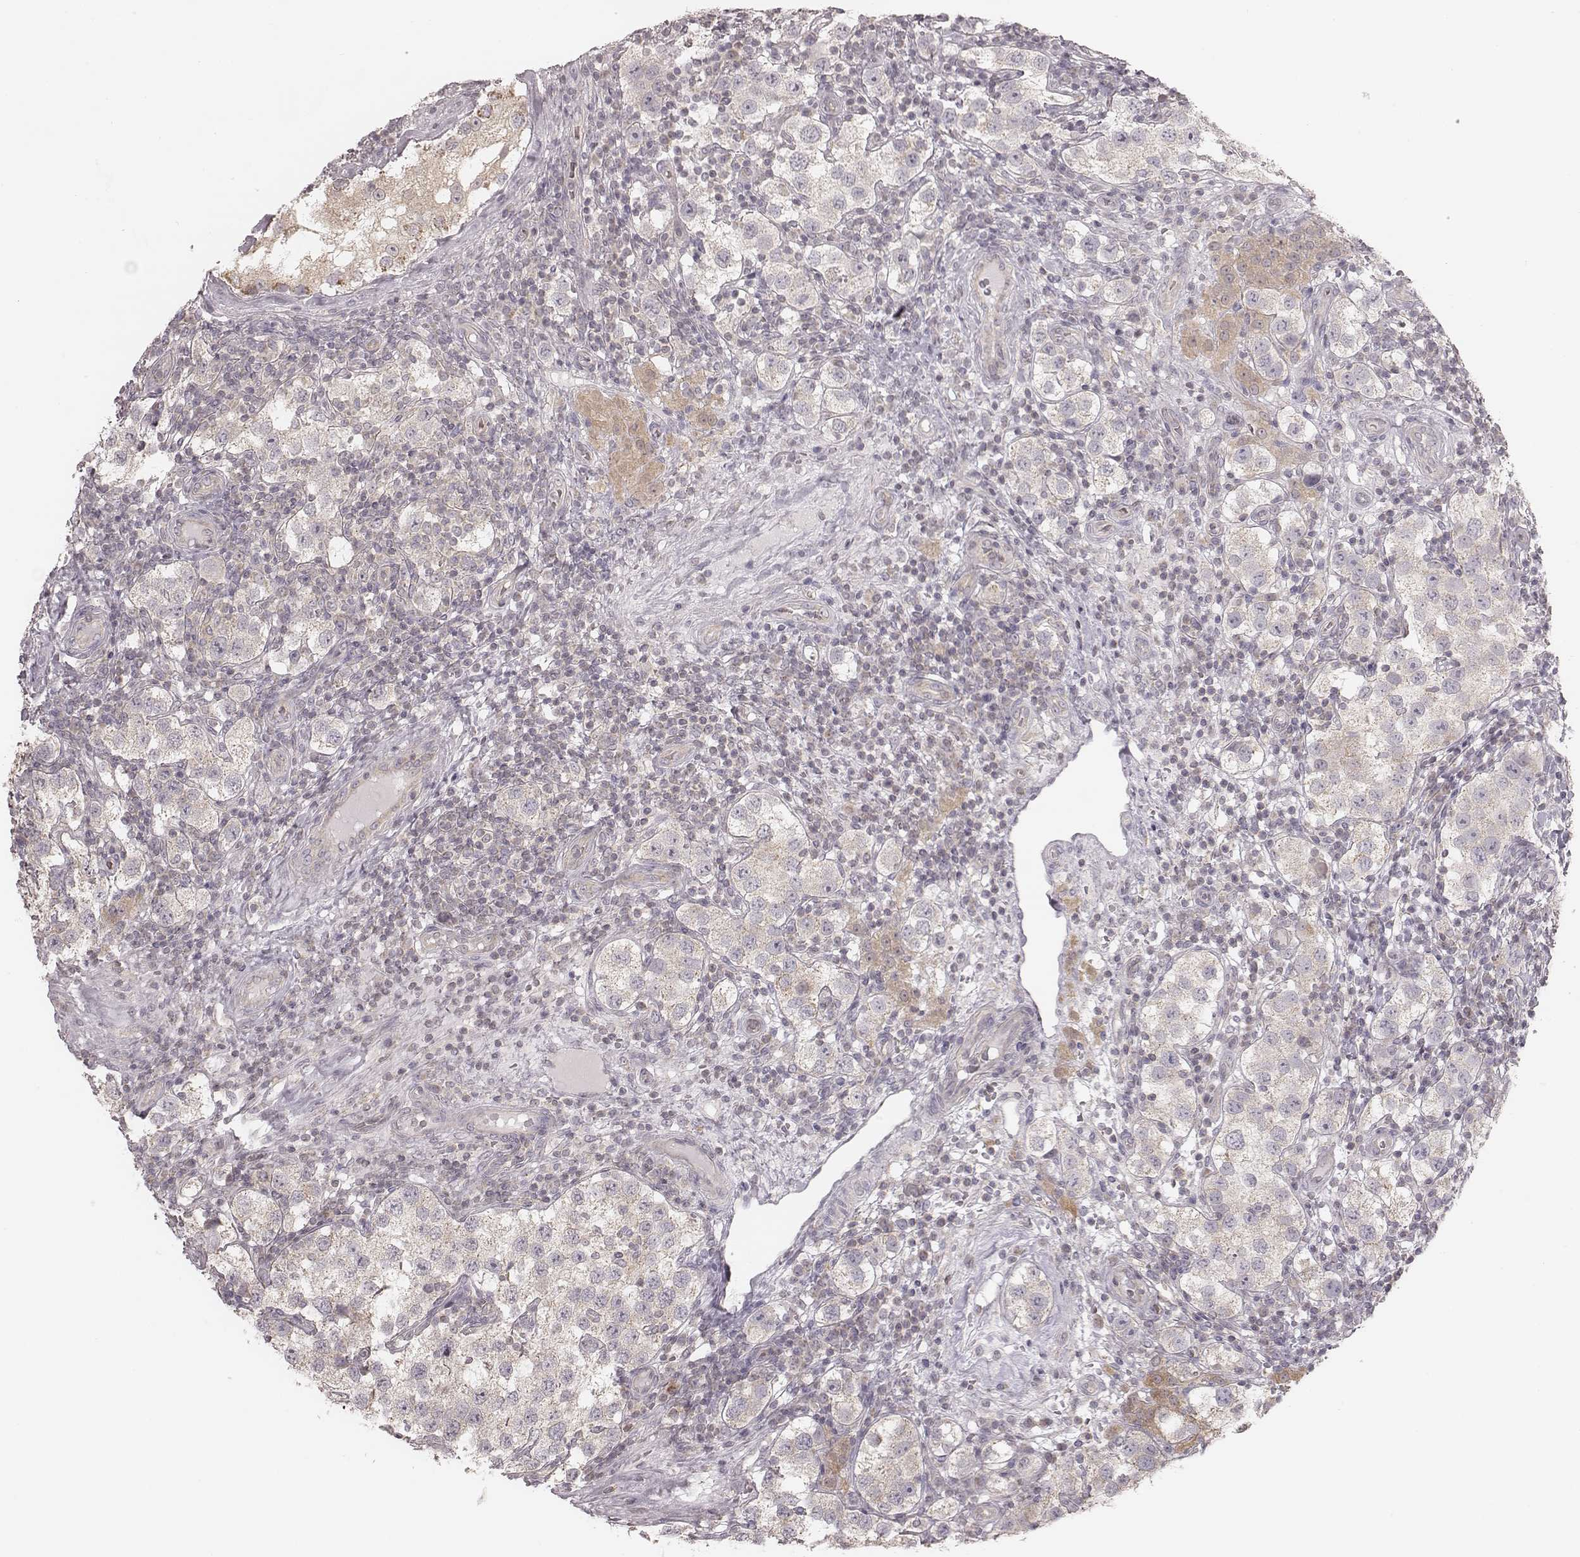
{"staining": {"intensity": "negative", "quantity": "none", "location": "none"}, "tissue": "testis cancer", "cell_type": "Tumor cells", "image_type": "cancer", "snomed": [{"axis": "morphology", "description": "Seminoma, NOS"}, {"axis": "topography", "description": "Testis"}], "caption": "Immunohistochemistry (IHC) photomicrograph of neoplastic tissue: human testis cancer (seminoma) stained with DAB displays no significant protein positivity in tumor cells. The staining was performed using DAB (3,3'-diaminobenzidine) to visualize the protein expression in brown, while the nuclei were stained in blue with hematoxylin (Magnification: 20x).", "gene": "TDRD5", "patient": {"sex": "male", "age": 37}}